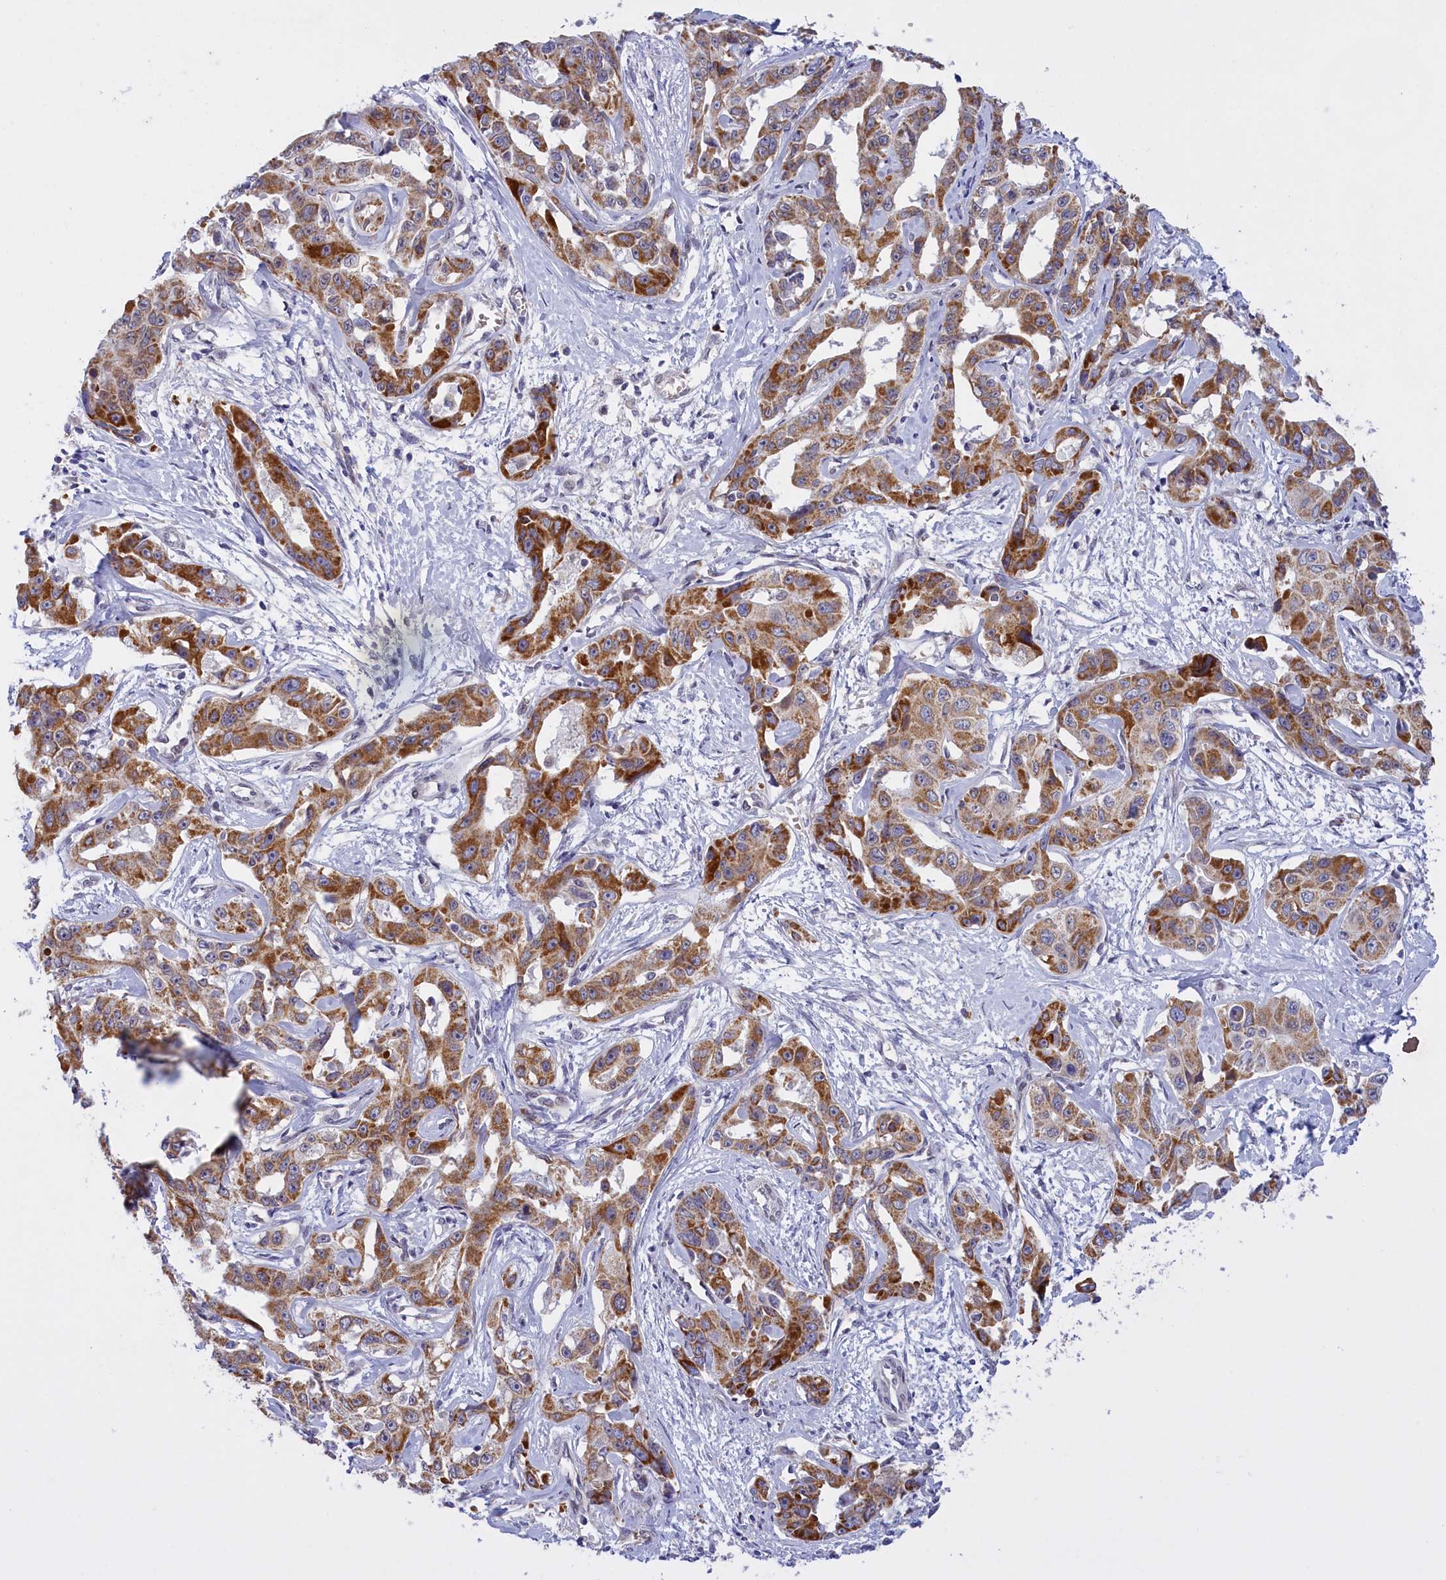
{"staining": {"intensity": "strong", "quantity": "25%-75%", "location": "cytoplasmic/membranous"}, "tissue": "liver cancer", "cell_type": "Tumor cells", "image_type": "cancer", "snomed": [{"axis": "morphology", "description": "Cholangiocarcinoma"}, {"axis": "topography", "description": "Liver"}], "caption": "Strong cytoplasmic/membranous expression is appreciated in about 25%-75% of tumor cells in liver cancer (cholangiocarcinoma).", "gene": "FAM149B1", "patient": {"sex": "male", "age": 59}}